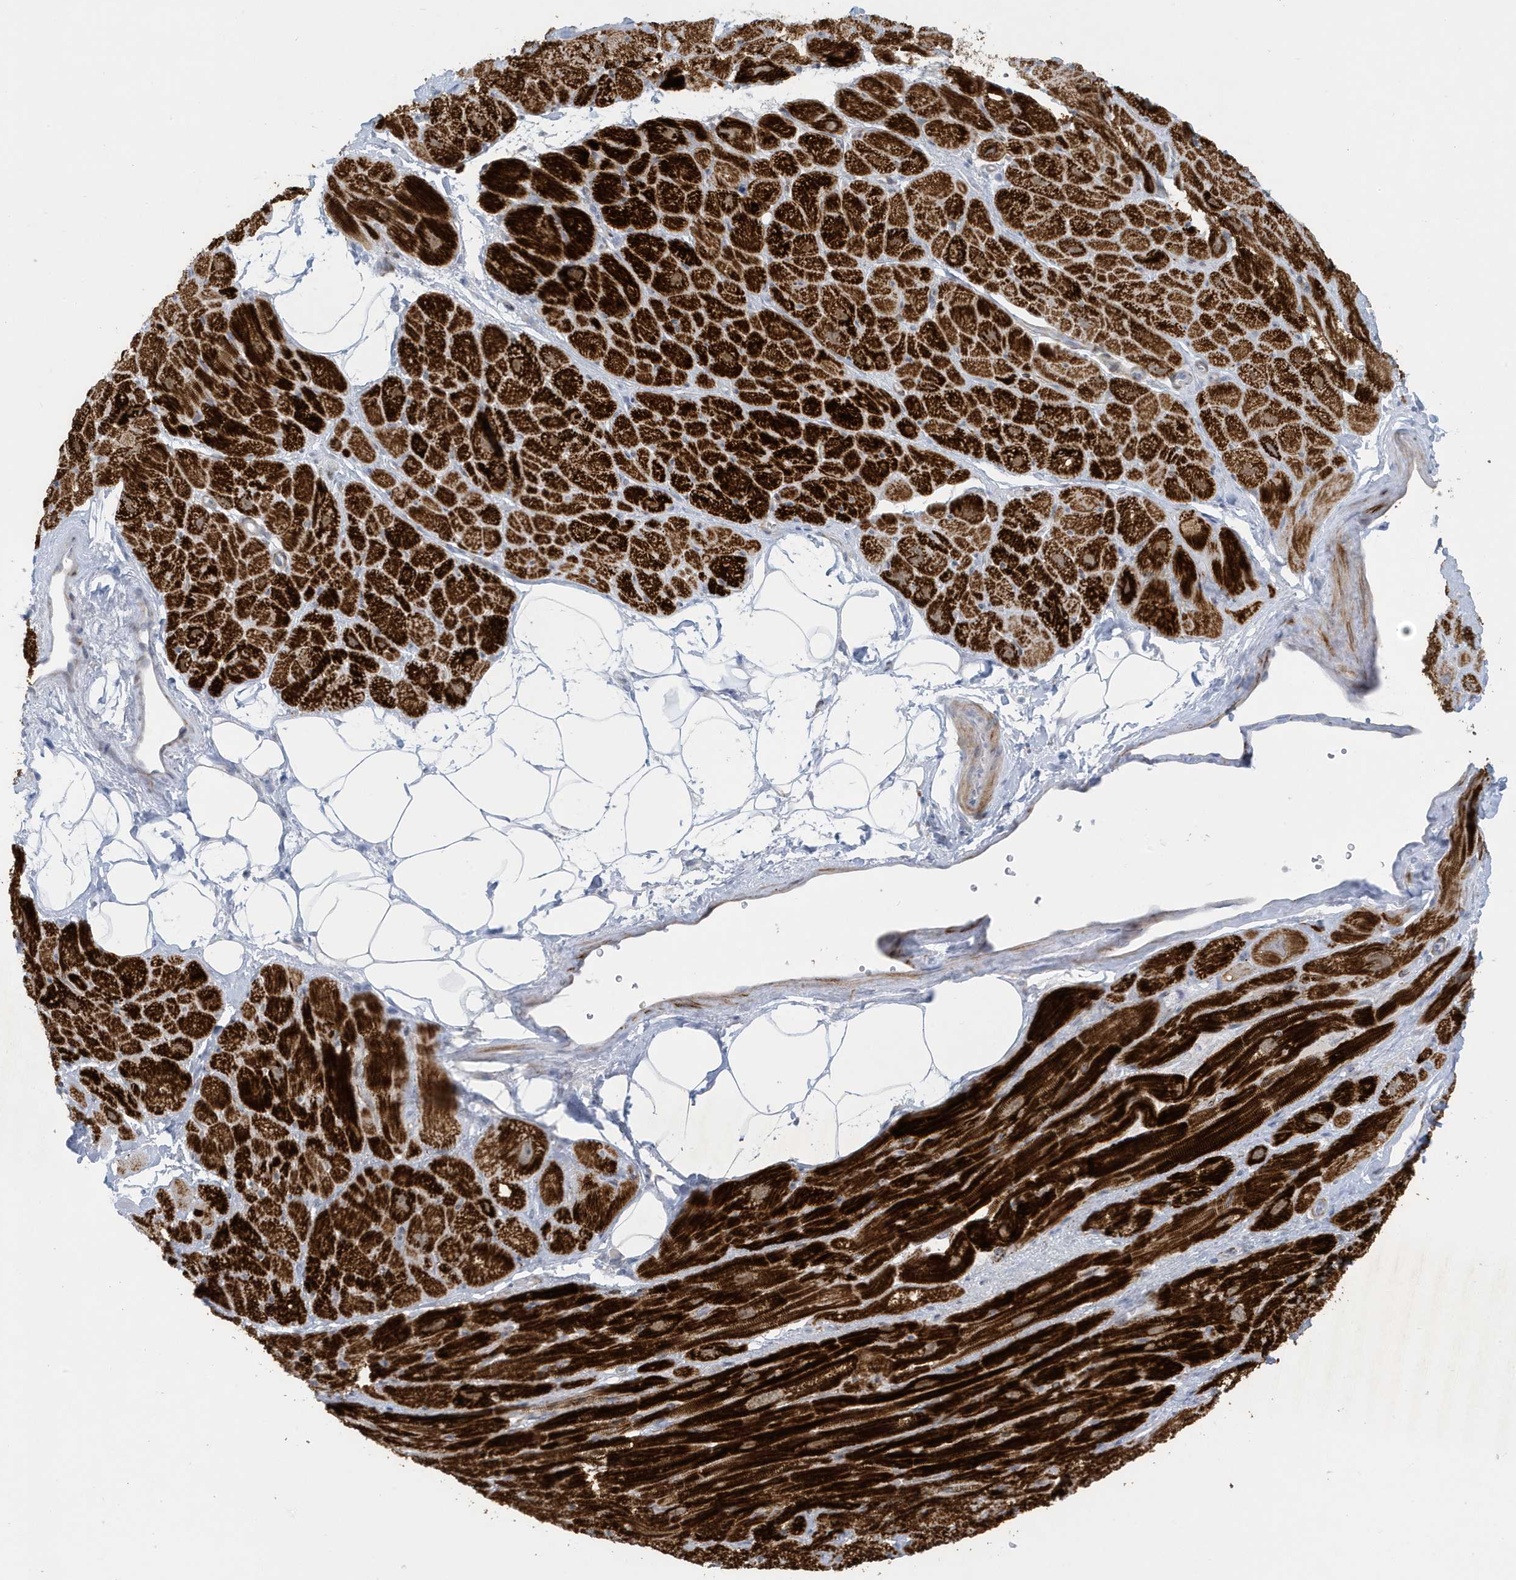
{"staining": {"intensity": "strong", "quantity": "25%-75%", "location": "cytoplasmic/membranous"}, "tissue": "heart muscle", "cell_type": "Cardiomyocytes", "image_type": "normal", "snomed": [{"axis": "morphology", "description": "Normal tissue, NOS"}, {"axis": "topography", "description": "Heart"}], "caption": "This photomicrograph displays immunohistochemistry staining of unremarkable heart muscle, with high strong cytoplasmic/membranous positivity in about 25%-75% of cardiomyocytes.", "gene": "PERM1", "patient": {"sex": "male", "age": 50}}